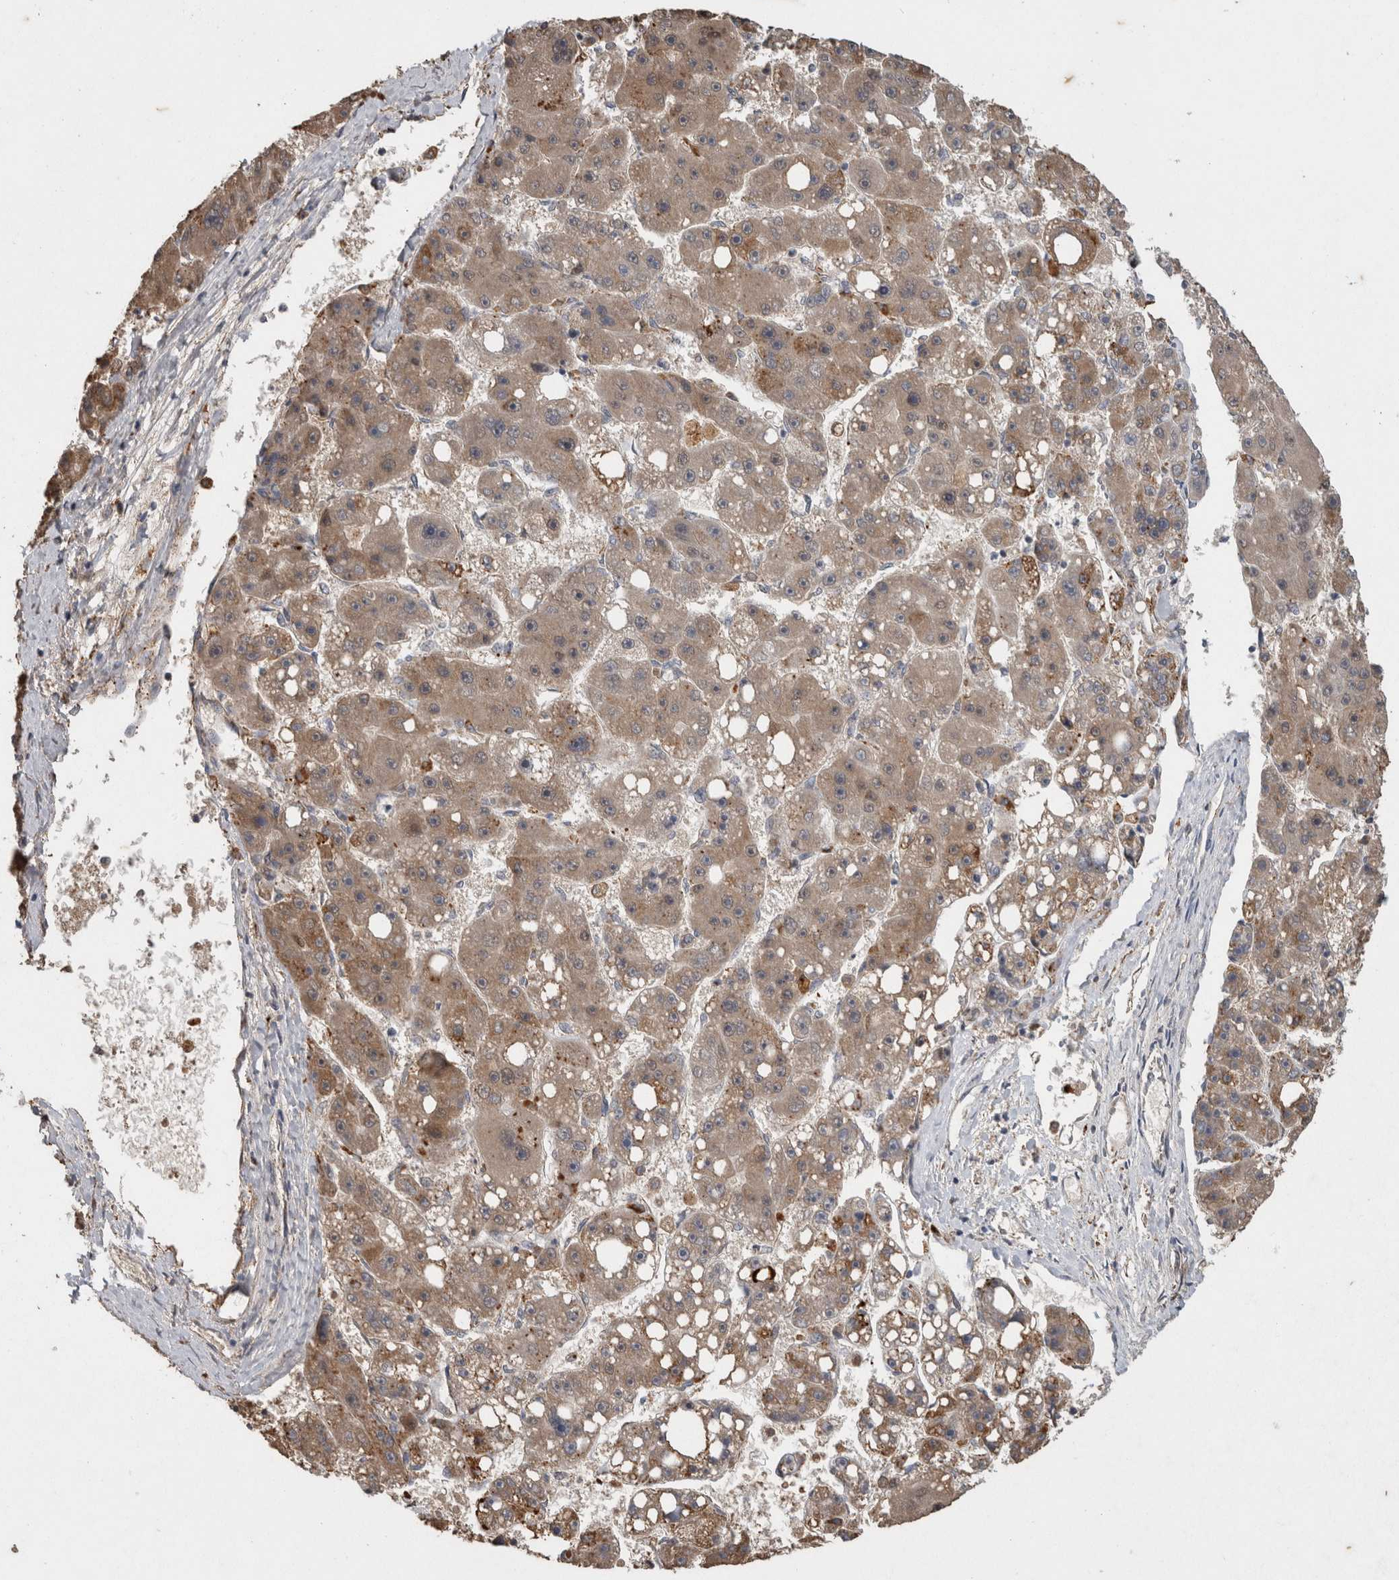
{"staining": {"intensity": "weak", "quantity": ">75%", "location": "cytoplasmic/membranous"}, "tissue": "liver cancer", "cell_type": "Tumor cells", "image_type": "cancer", "snomed": [{"axis": "morphology", "description": "Carcinoma, Hepatocellular, NOS"}, {"axis": "topography", "description": "Liver"}], "caption": "Immunohistochemistry photomicrograph of neoplastic tissue: liver hepatocellular carcinoma stained using immunohistochemistry demonstrates low levels of weak protein expression localized specifically in the cytoplasmic/membranous of tumor cells, appearing as a cytoplasmic/membranous brown color.", "gene": "ADGRL3", "patient": {"sex": "female", "age": 61}}